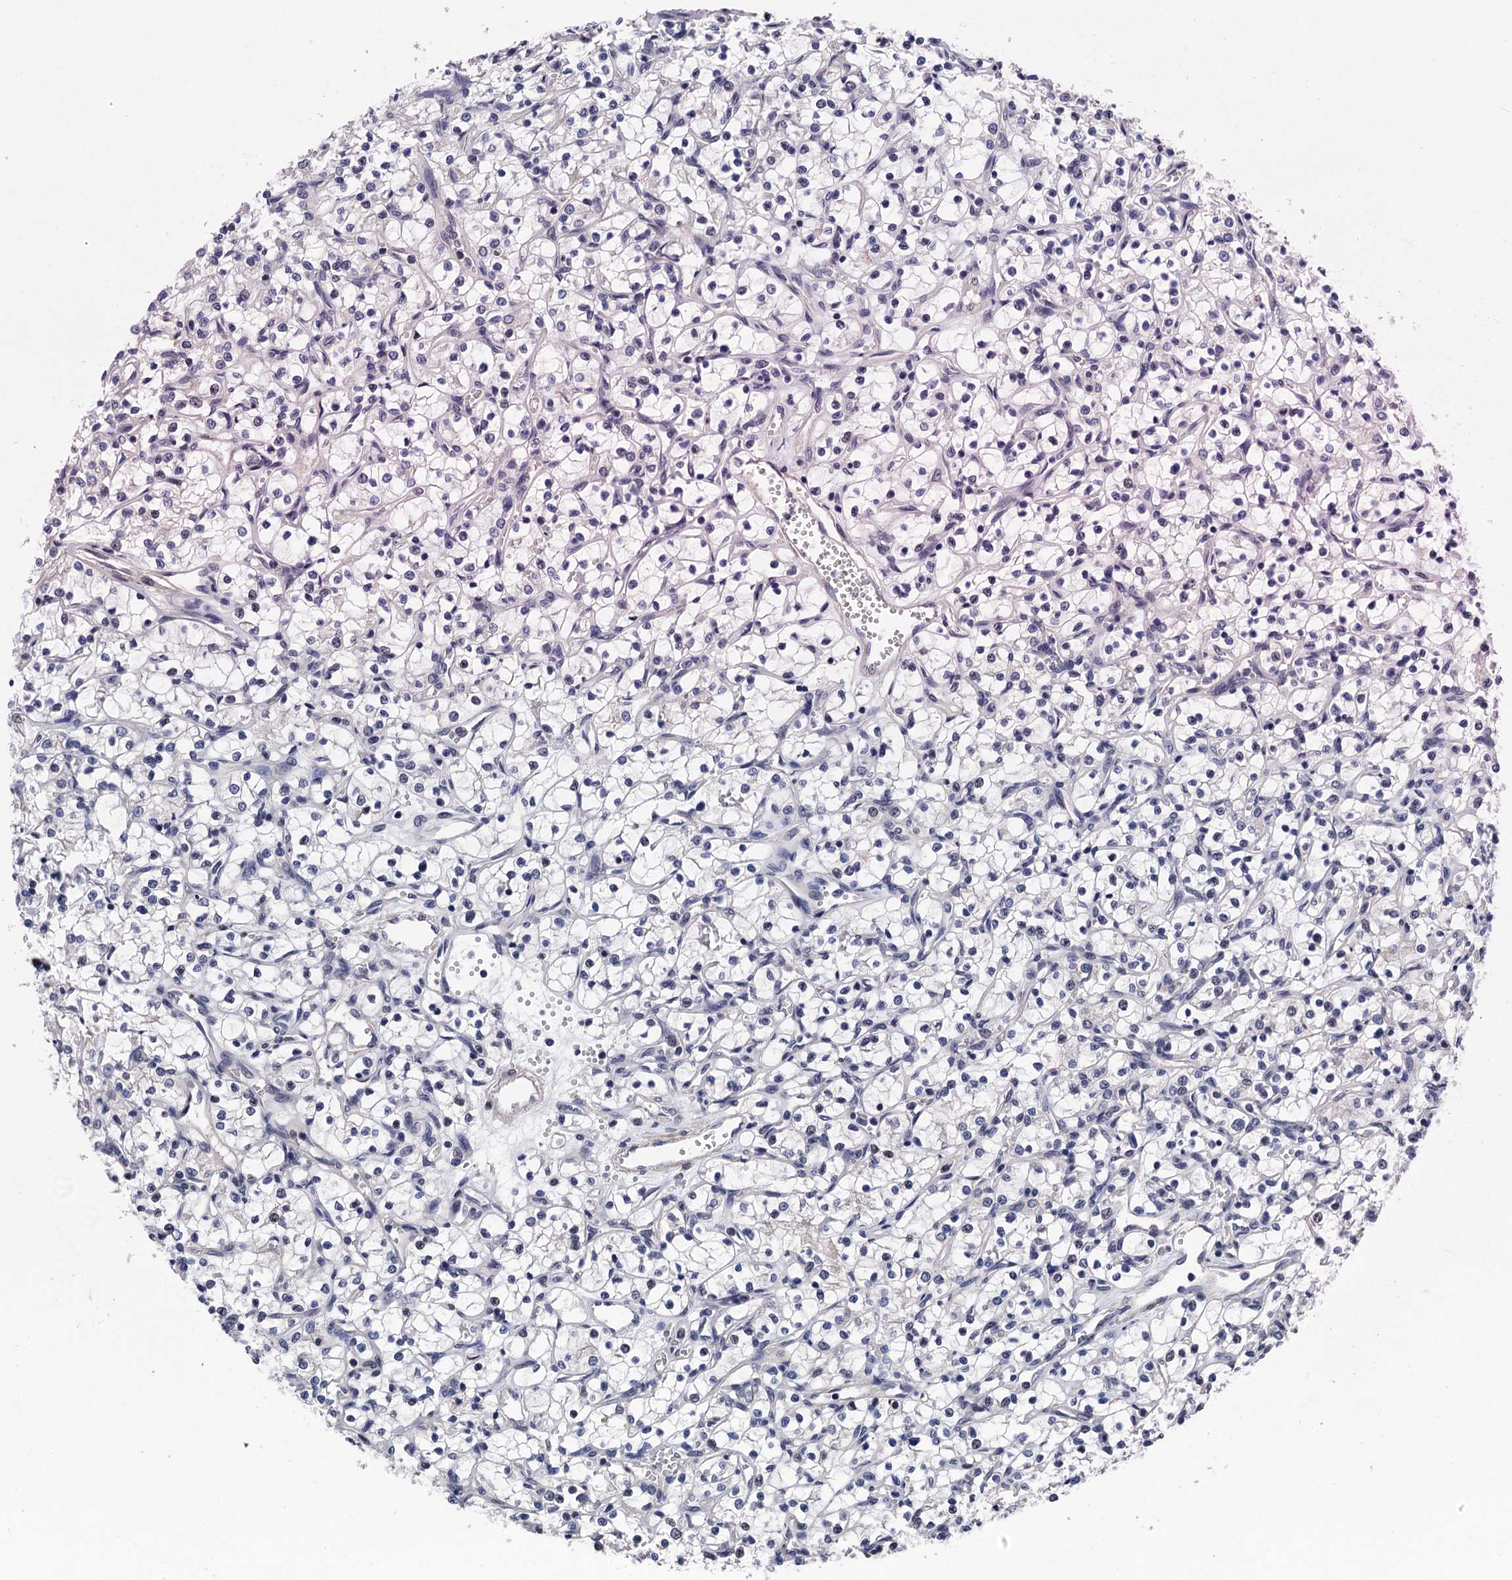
{"staining": {"intensity": "negative", "quantity": "none", "location": "none"}, "tissue": "renal cancer", "cell_type": "Tumor cells", "image_type": "cancer", "snomed": [{"axis": "morphology", "description": "Adenocarcinoma, NOS"}, {"axis": "topography", "description": "Kidney"}], "caption": "This photomicrograph is of renal adenocarcinoma stained with IHC to label a protein in brown with the nuclei are counter-stained blue. There is no staining in tumor cells.", "gene": "ART5", "patient": {"sex": "female", "age": 69}}